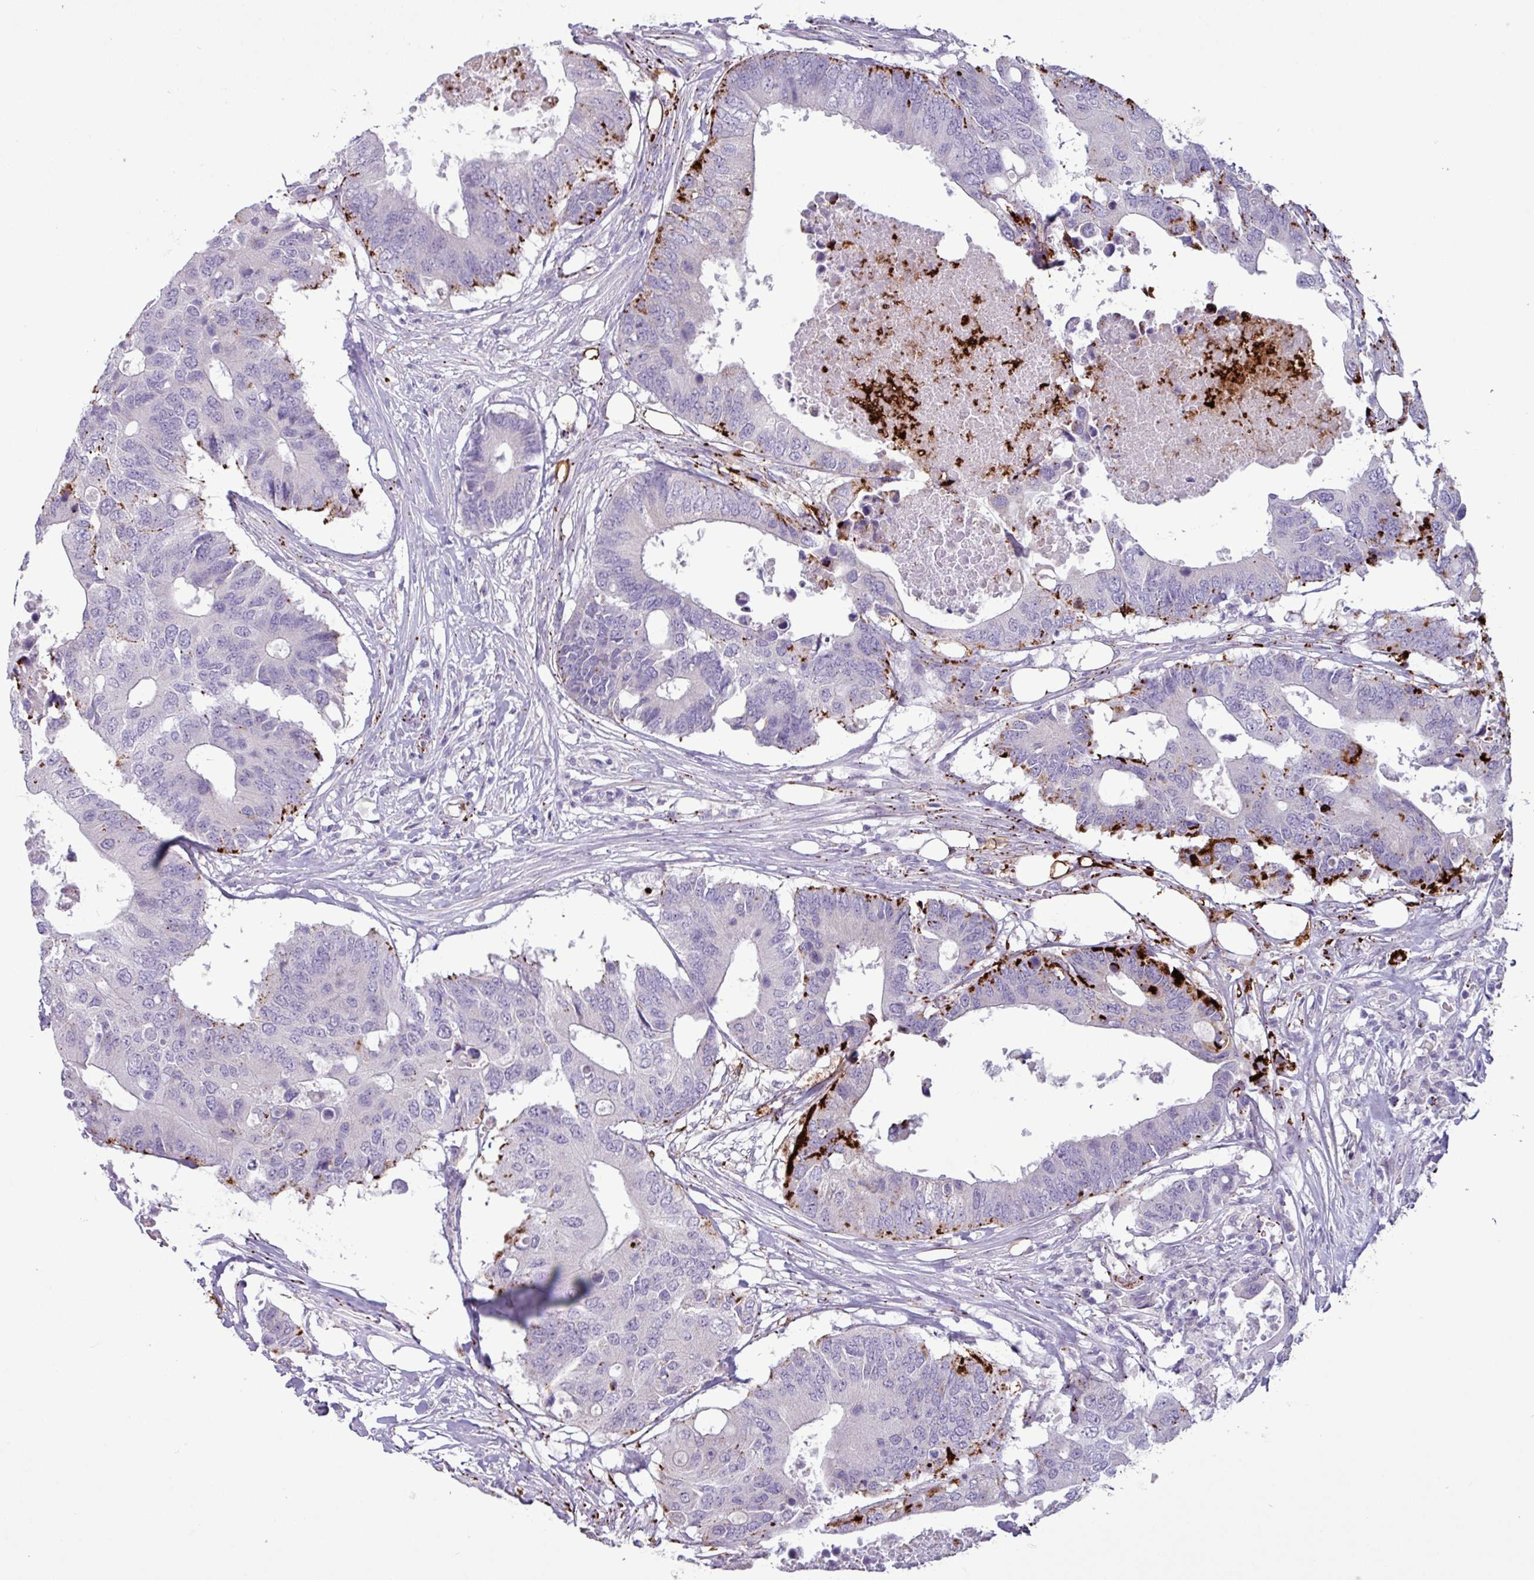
{"staining": {"intensity": "strong", "quantity": "<25%", "location": "cytoplasmic/membranous"}, "tissue": "colorectal cancer", "cell_type": "Tumor cells", "image_type": "cancer", "snomed": [{"axis": "morphology", "description": "Adenocarcinoma, NOS"}, {"axis": "topography", "description": "Colon"}], "caption": "Immunohistochemical staining of colorectal adenocarcinoma reveals medium levels of strong cytoplasmic/membranous expression in about <25% of tumor cells.", "gene": "PLIN2", "patient": {"sex": "male", "age": 71}}